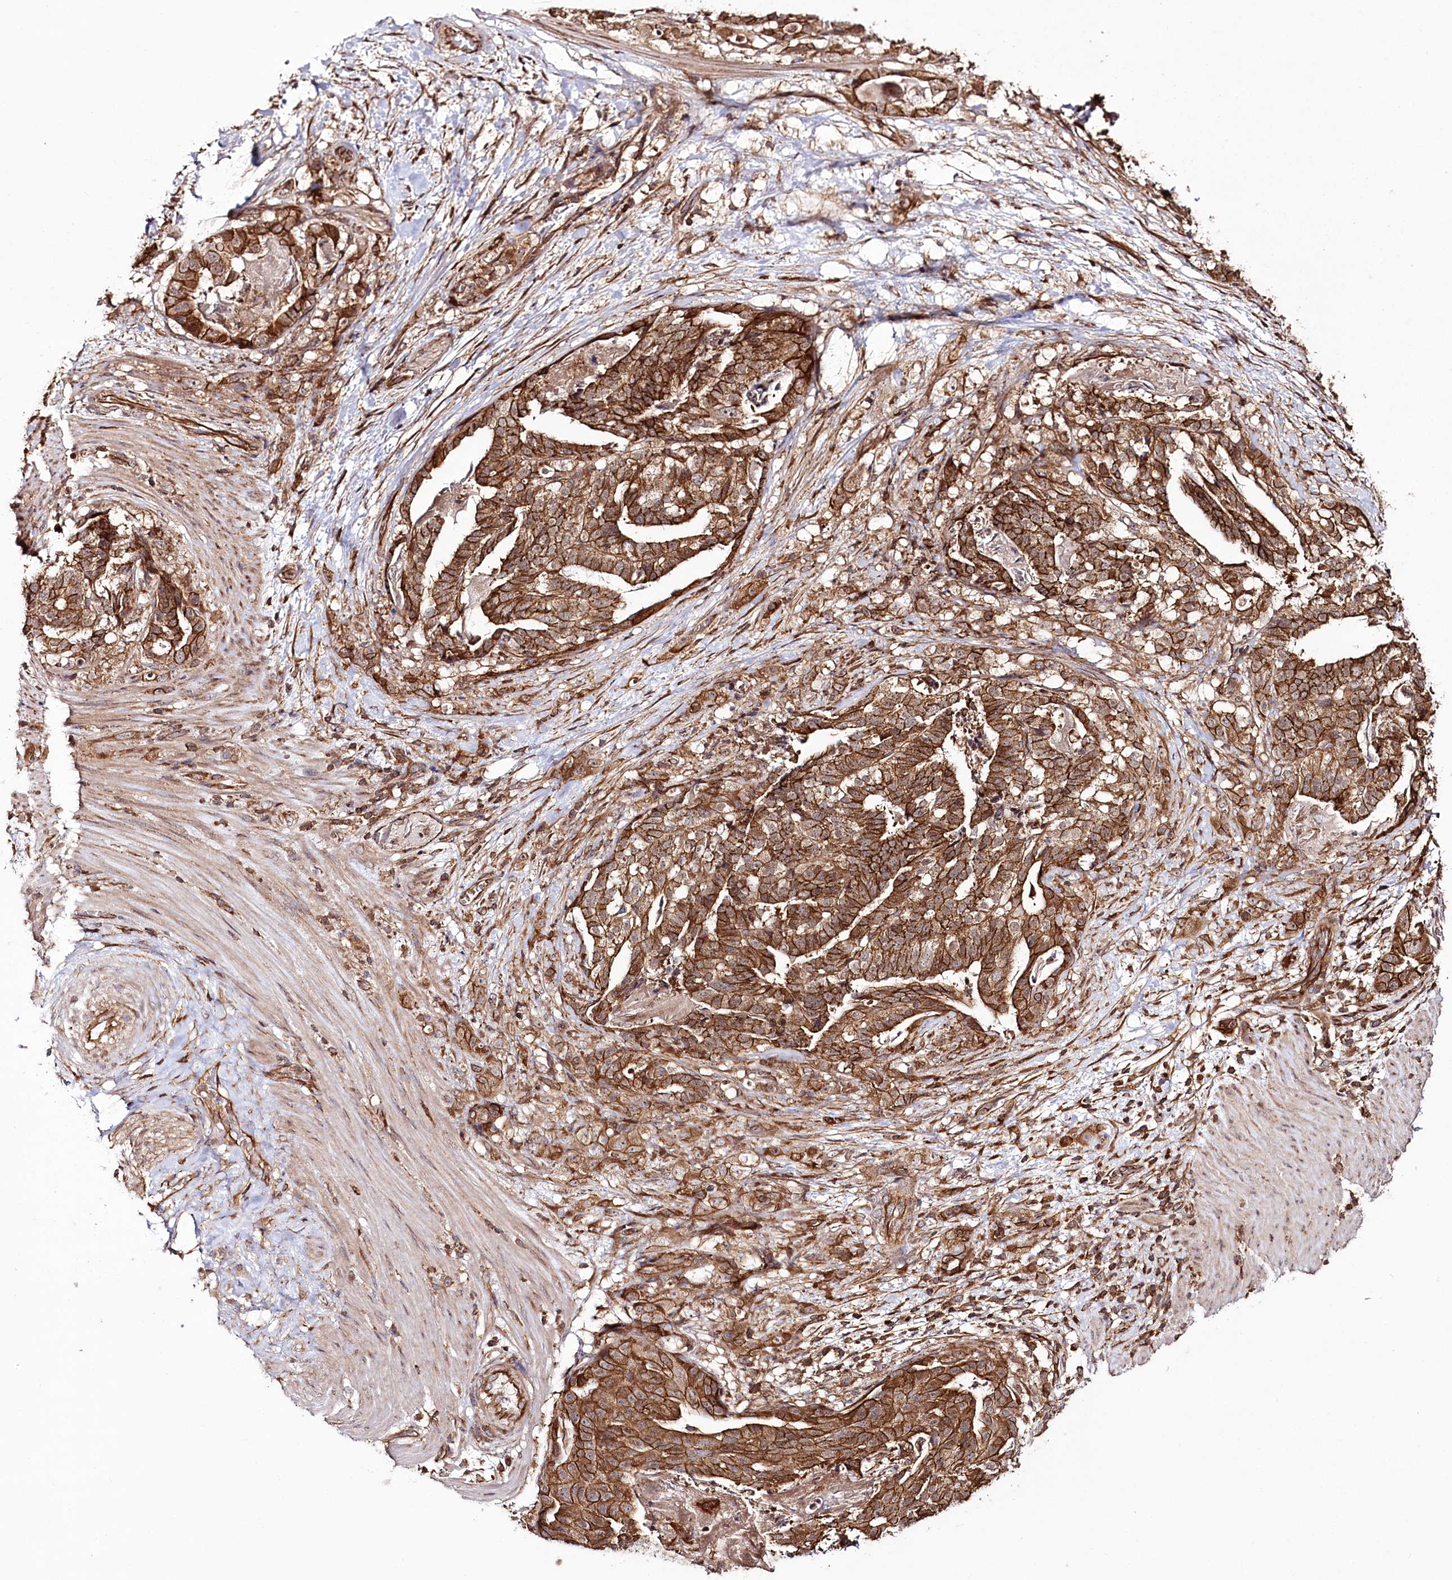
{"staining": {"intensity": "strong", "quantity": ">75%", "location": "cytoplasmic/membranous"}, "tissue": "stomach cancer", "cell_type": "Tumor cells", "image_type": "cancer", "snomed": [{"axis": "morphology", "description": "Adenocarcinoma, NOS"}, {"axis": "topography", "description": "Stomach"}], "caption": "The micrograph exhibits immunohistochemical staining of stomach cancer. There is strong cytoplasmic/membranous positivity is identified in about >75% of tumor cells. (DAB (3,3'-diaminobenzidine) IHC with brightfield microscopy, high magnification).", "gene": "DHX29", "patient": {"sex": "male", "age": 48}}